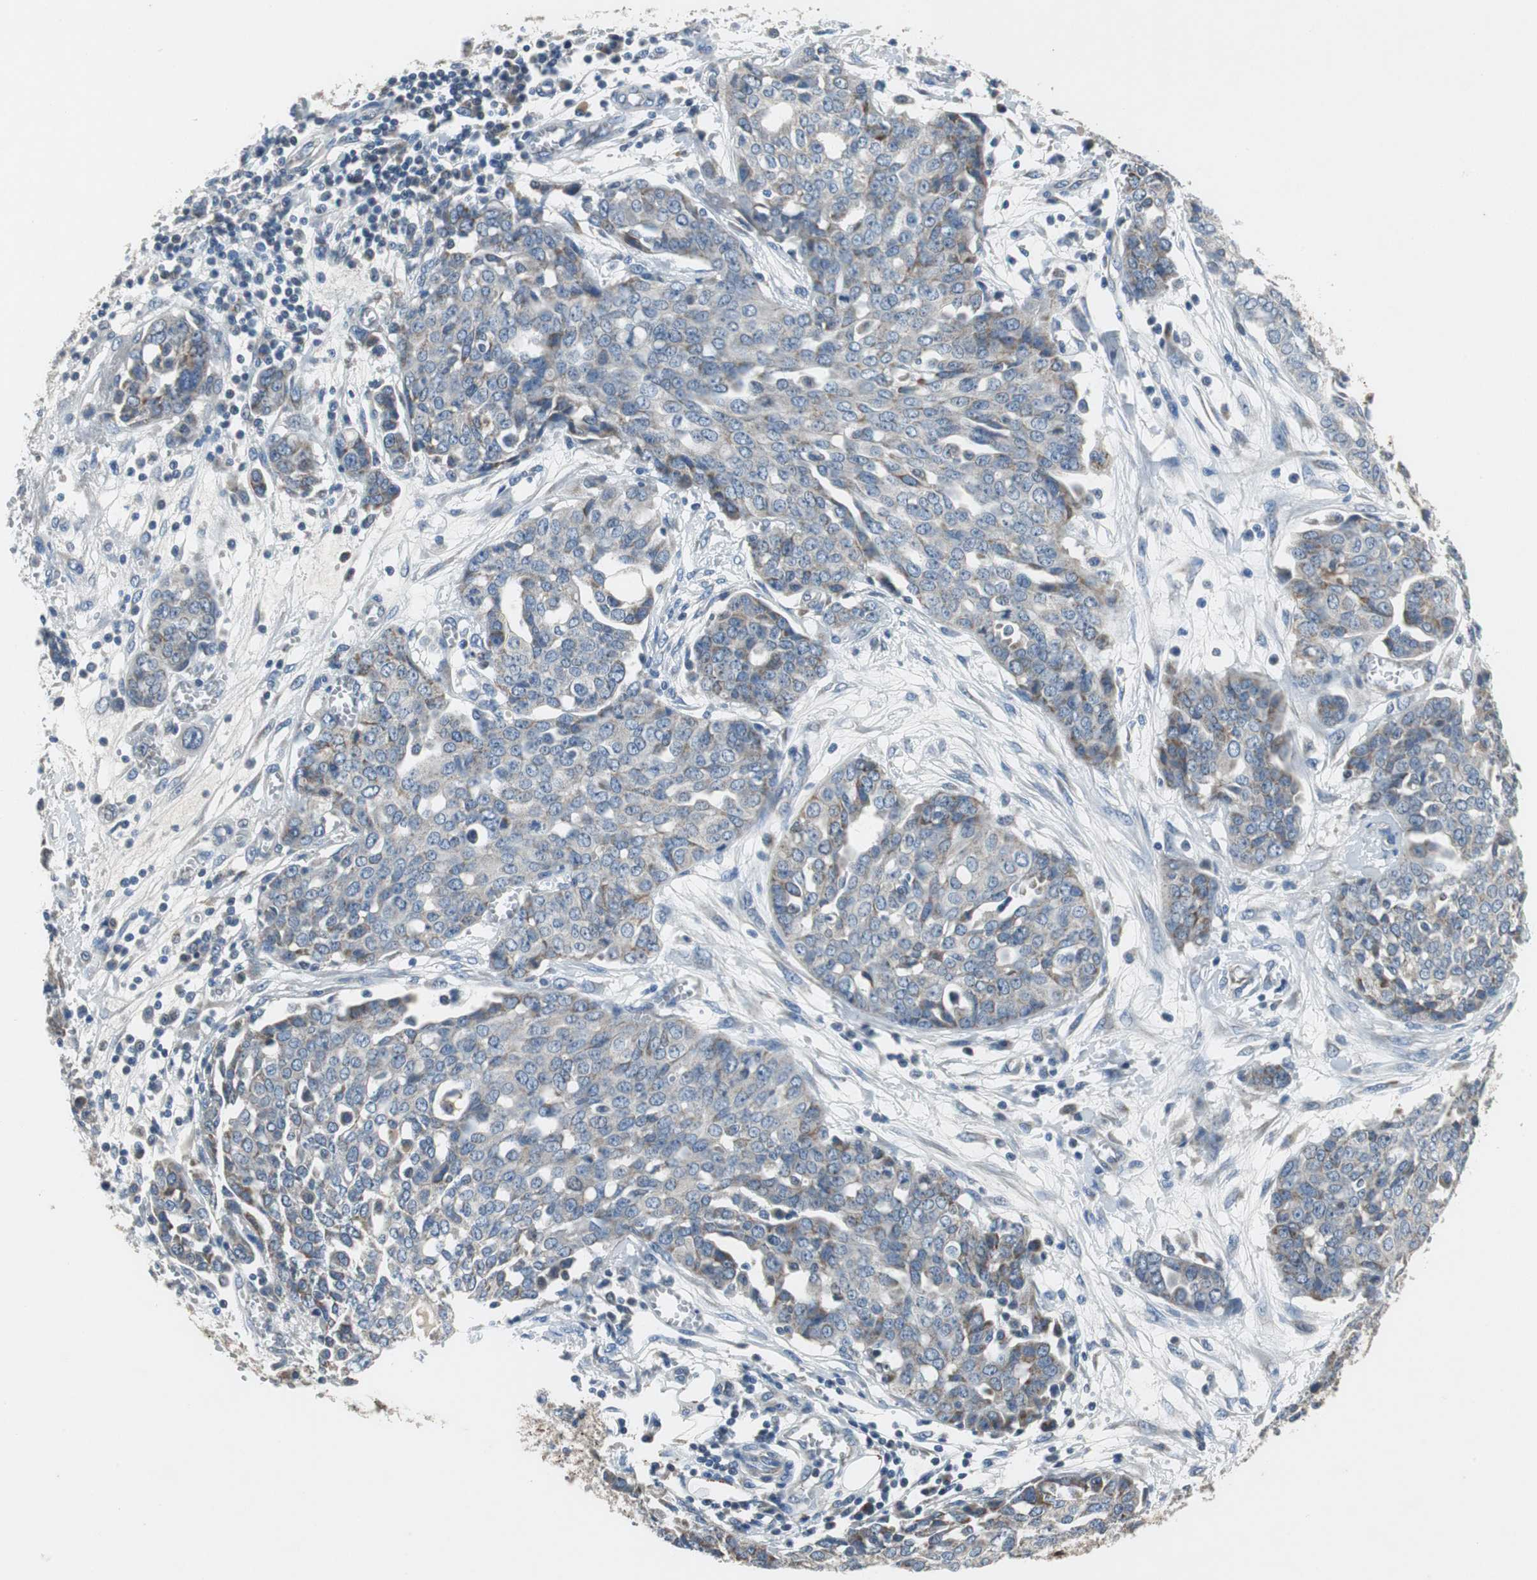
{"staining": {"intensity": "weak", "quantity": "<25%", "location": "cytoplasmic/membranous"}, "tissue": "ovarian cancer", "cell_type": "Tumor cells", "image_type": "cancer", "snomed": [{"axis": "morphology", "description": "Cystadenocarcinoma, serous, NOS"}, {"axis": "topography", "description": "Soft tissue"}, {"axis": "topography", "description": "Ovary"}], "caption": "Immunohistochemistry histopathology image of human ovarian serous cystadenocarcinoma stained for a protein (brown), which exhibits no positivity in tumor cells.", "gene": "NLGN1", "patient": {"sex": "female", "age": 57}}